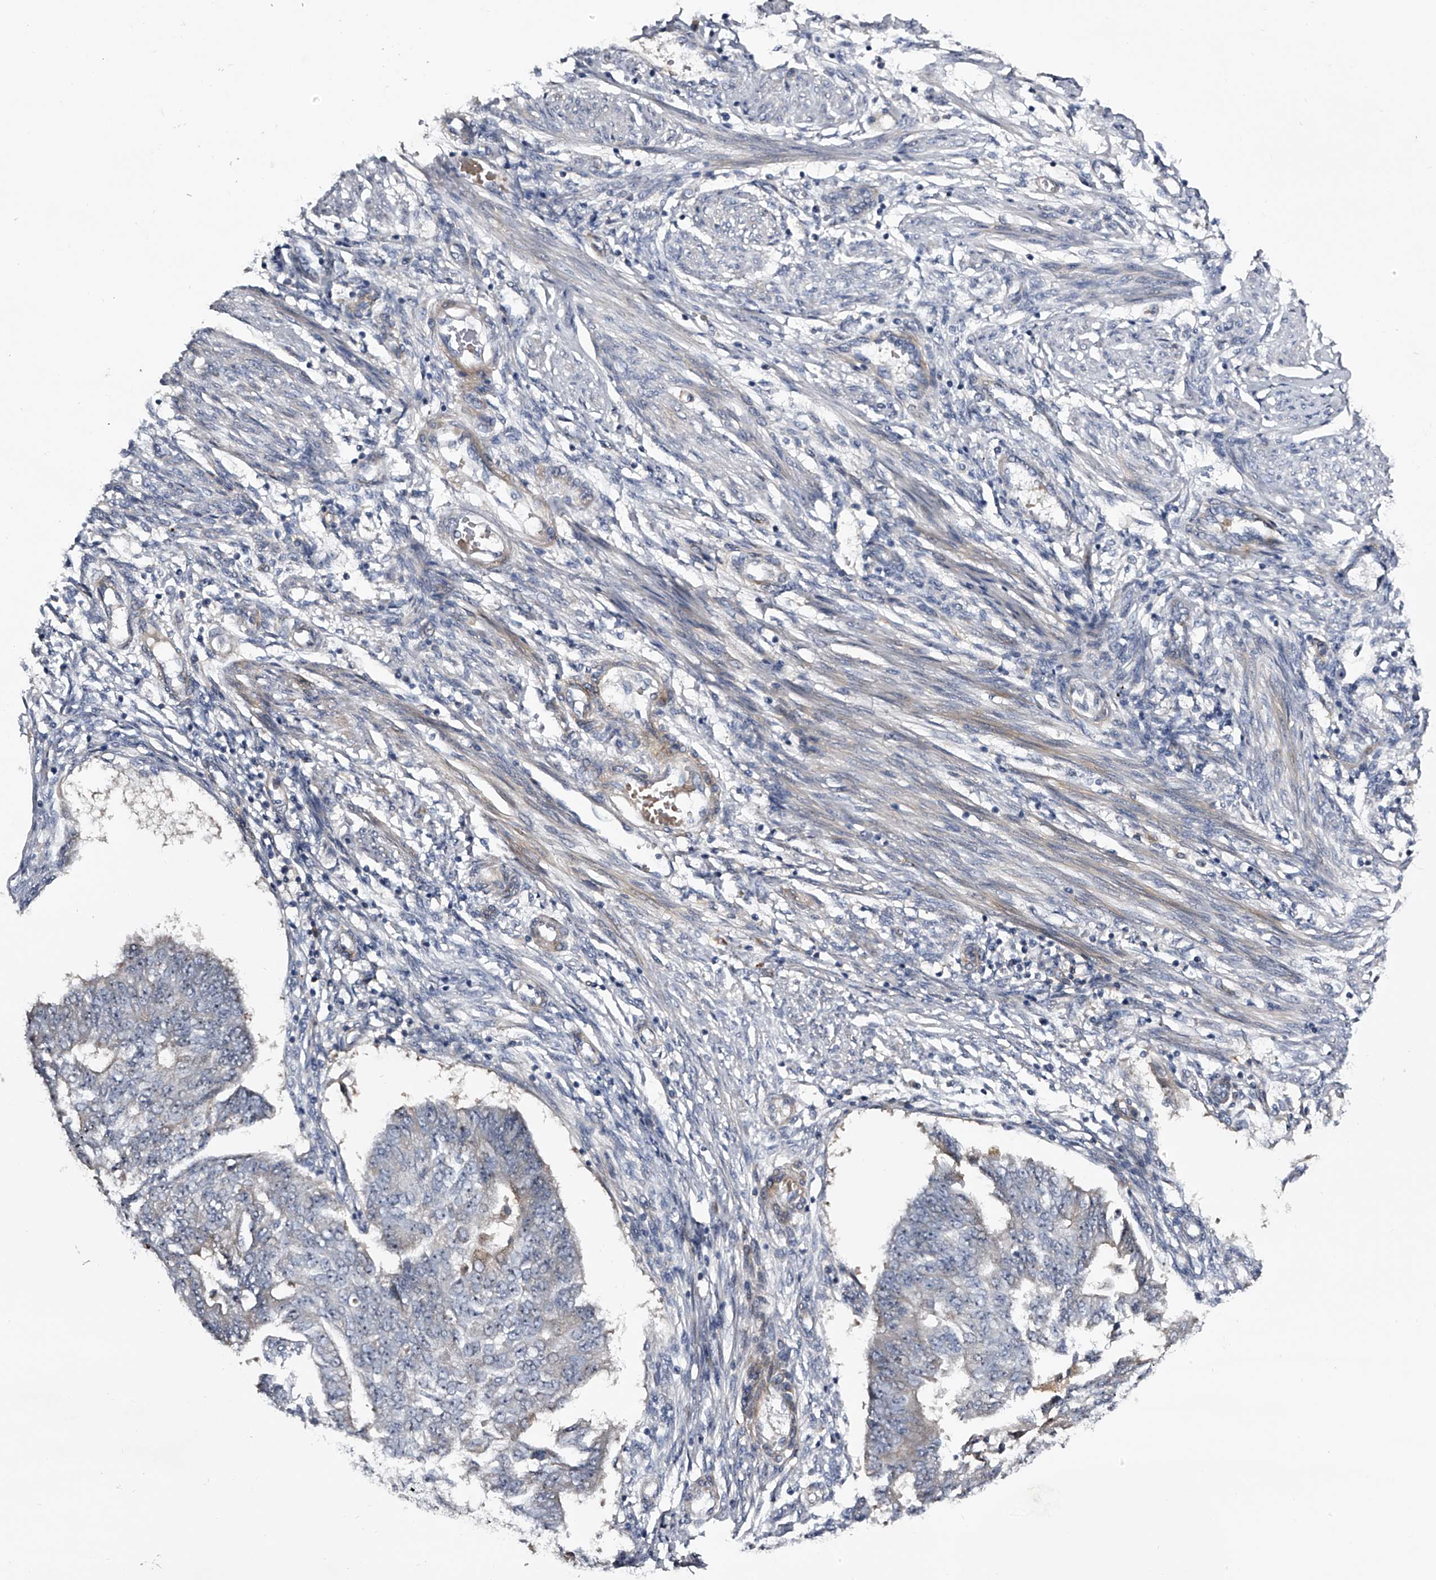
{"staining": {"intensity": "weak", "quantity": "25%-75%", "location": "nuclear"}, "tissue": "endometrial cancer", "cell_type": "Tumor cells", "image_type": "cancer", "snomed": [{"axis": "morphology", "description": "Adenocarcinoma, NOS"}, {"axis": "topography", "description": "Endometrium"}], "caption": "Adenocarcinoma (endometrial) tissue displays weak nuclear staining in approximately 25%-75% of tumor cells, visualized by immunohistochemistry. (brown staining indicates protein expression, while blue staining denotes nuclei).", "gene": "MDN1", "patient": {"sex": "female", "age": 32}}